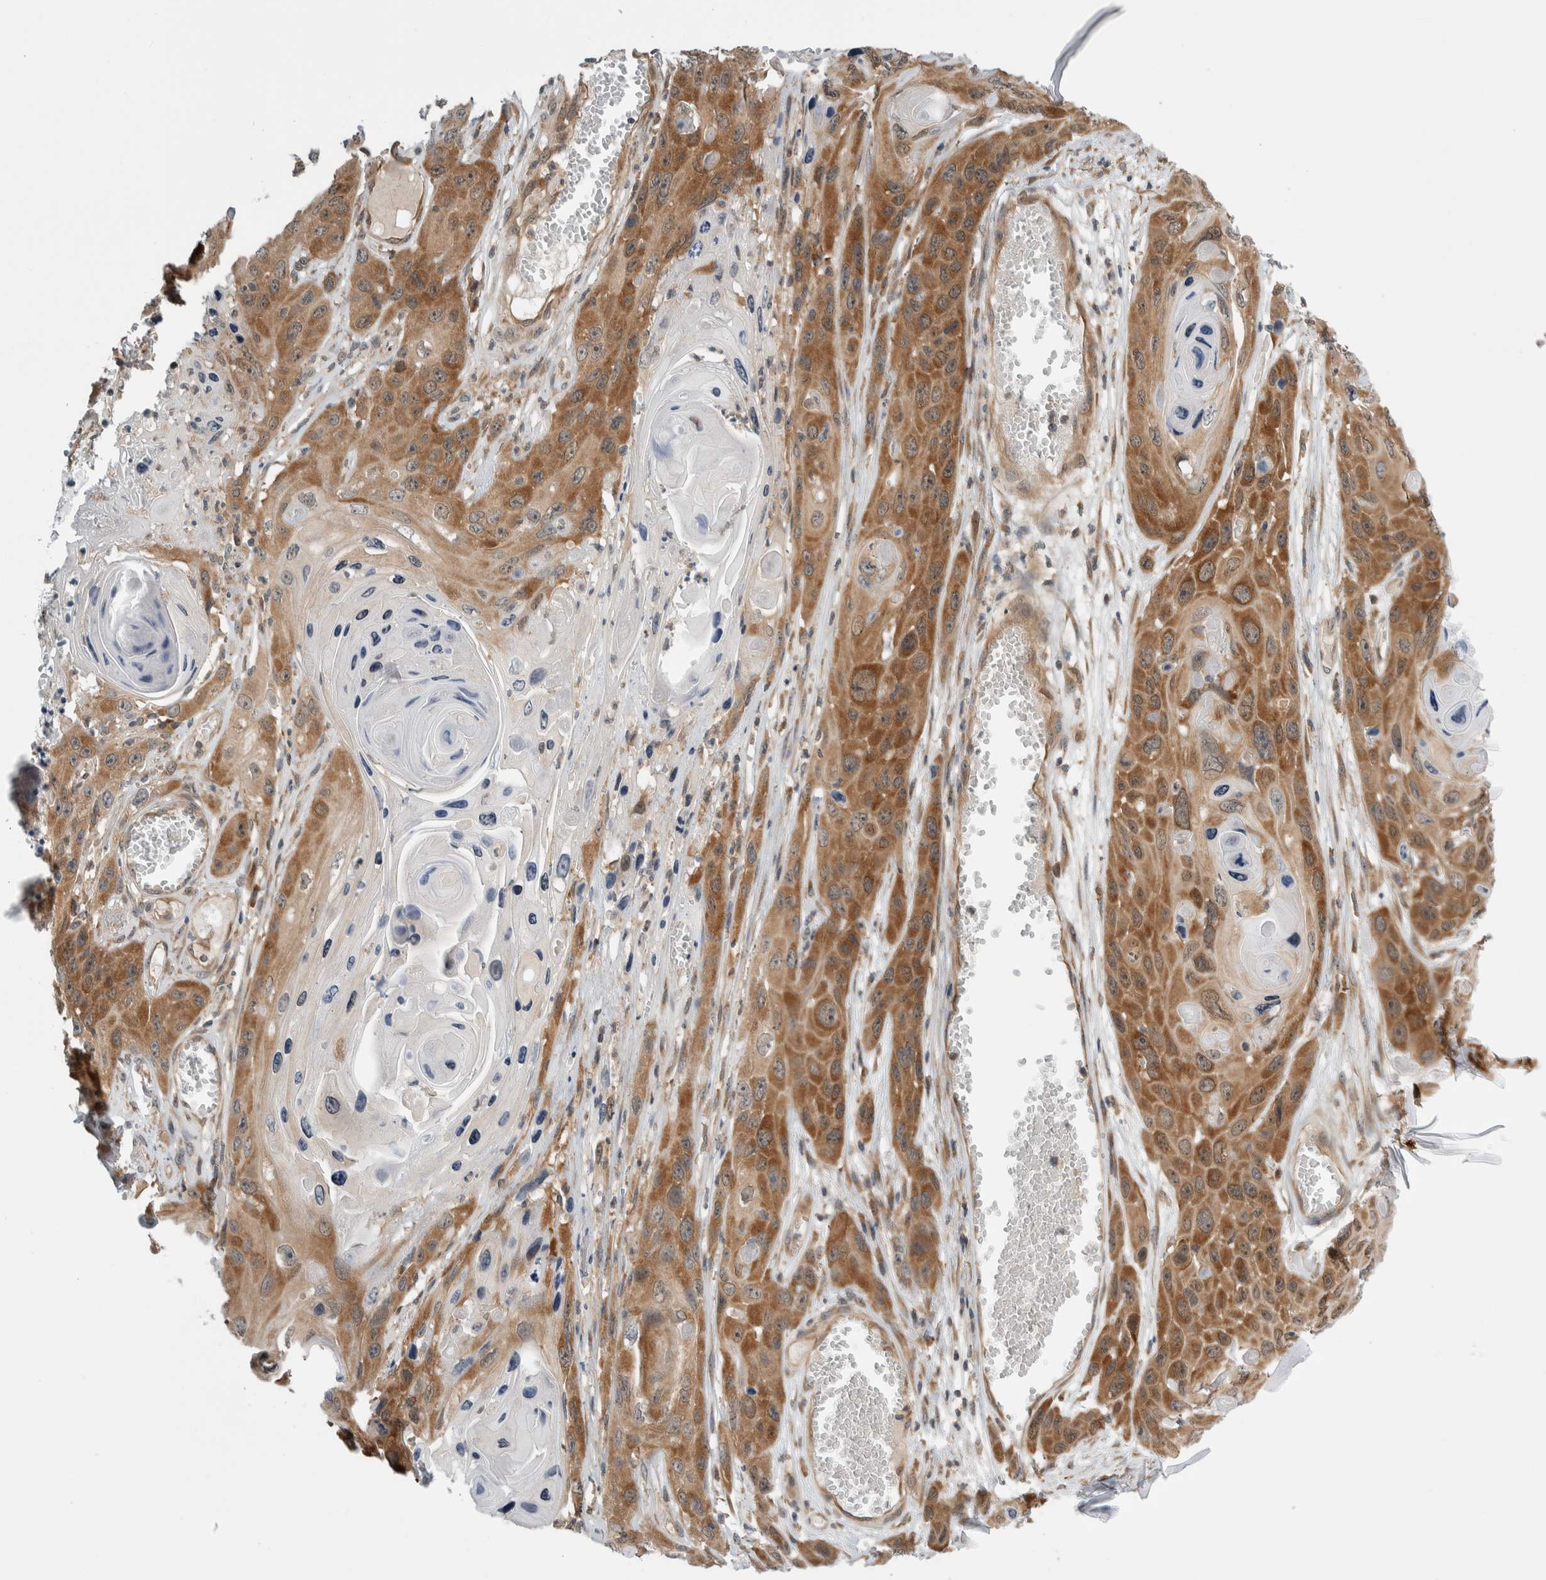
{"staining": {"intensity": "moderate", "quantity": "25%-75%", "location": "cytoplasmic/membranous"}, "tissue": "skin cancer", "cell_type": "Tumor cells", "image_type": "cancer", "snomed": [{"axis": "morphology", "description": "Squamous cell carcinoma, NOS"}, {"axis": "topography", "description": "Skin"}], "caption": "Moderate cytoplasmic/membranous positivity for a protein is present in about 25%-75% of tumor cells of skin squamous cell carcinoma using immunohistochemistry.", "gene": "CCDC43", "patient": {"sex": "male", "age": 55}}